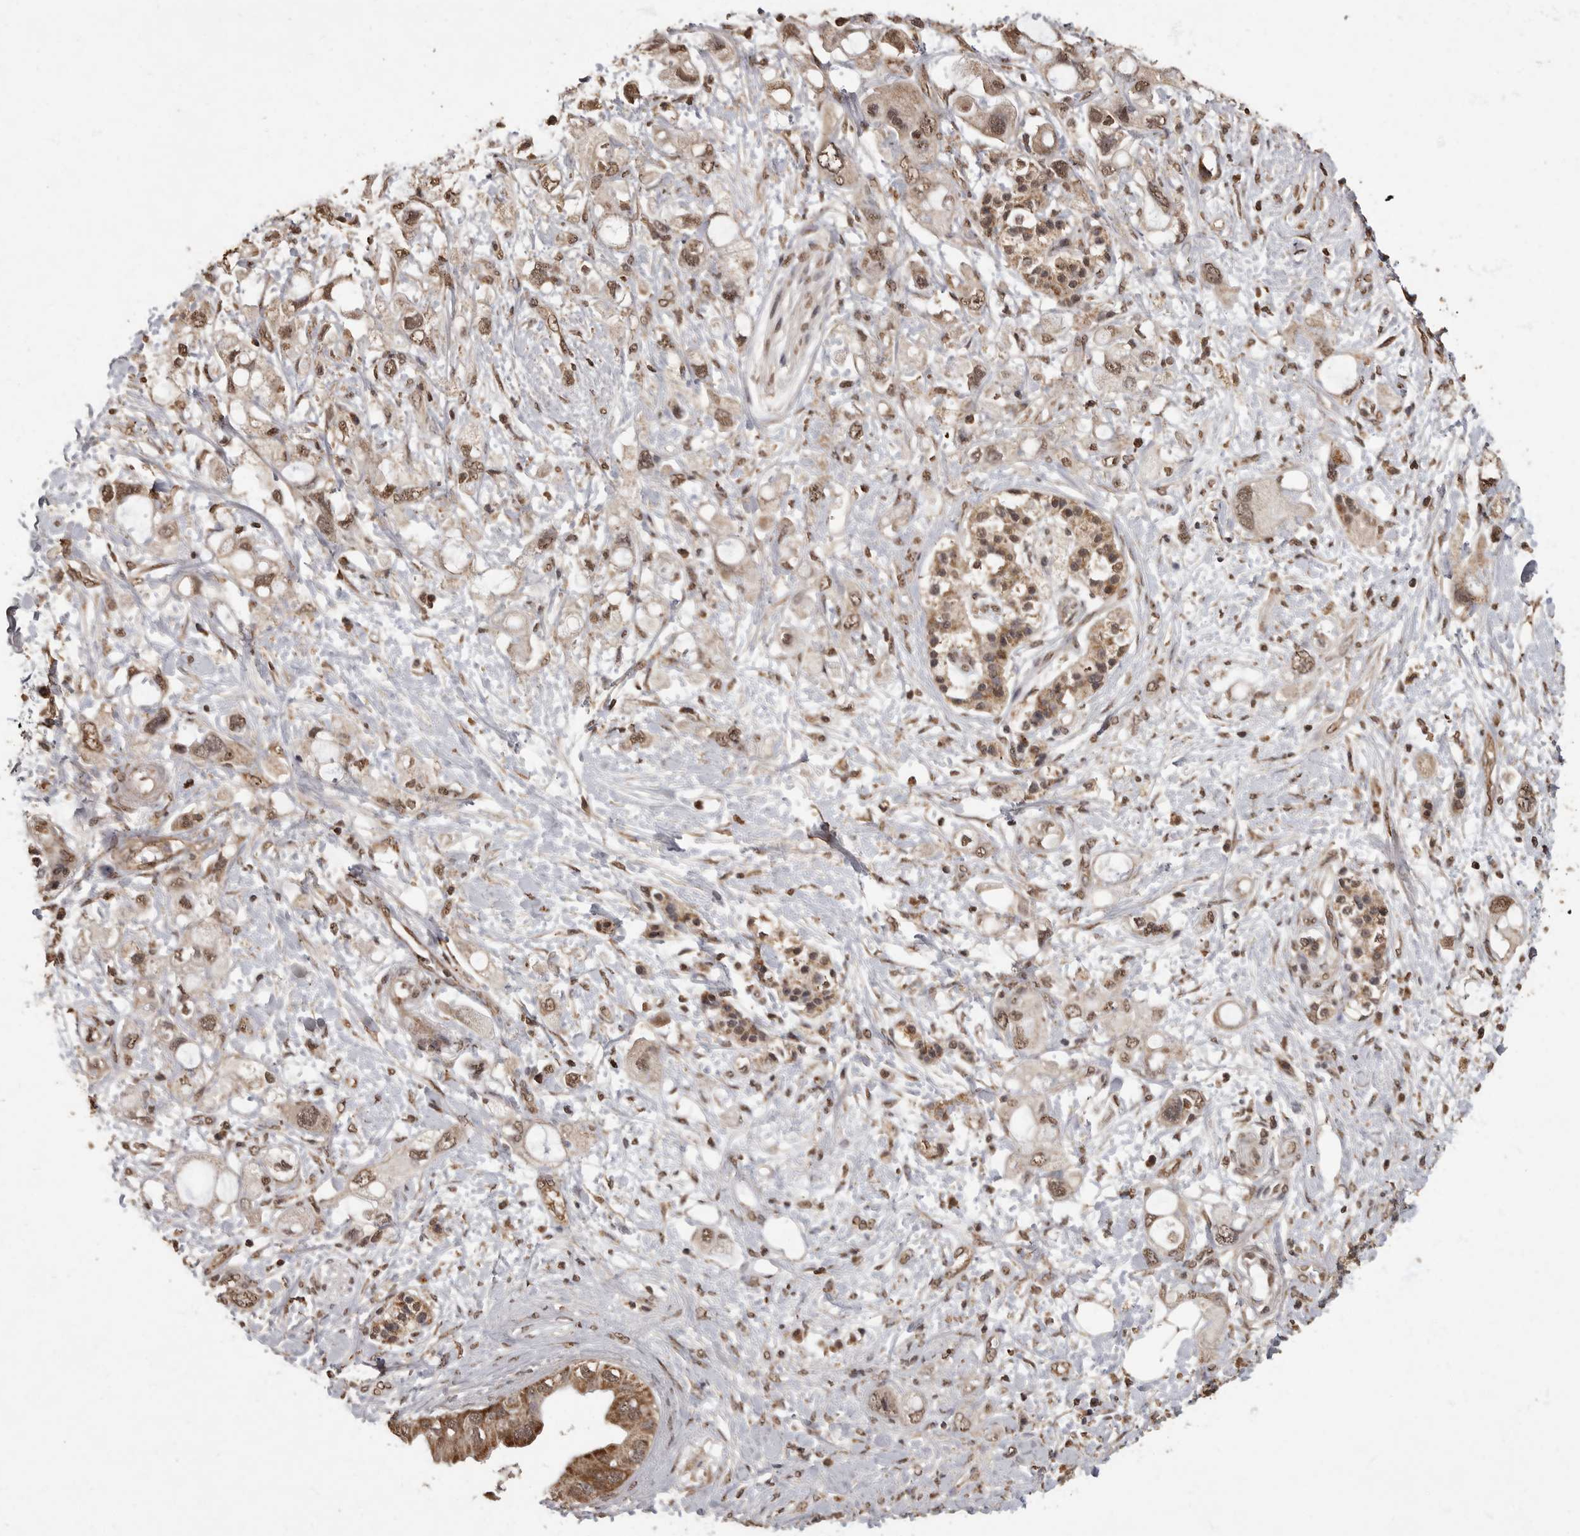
{"staining": {"intensity": "moderate", "quantity": ">75%", "location": "cytoplasmic/membranous,nuclear"}, "tissue": "pancreatic cancer", "cell_type": "Tumor cells", "image_type": "cancer", "snomed": [{"axis": "morphology", "description": "Adenocarcinoma, NOS"}, {"axis": "topography", "description": "Pancreas"}], "caption": "Pancreatic adenocarcinoma tissue reveals moderate cytoplasmic/membranous and nuclear positivity in about >75% of tumor cells, visualized by immunohistochemistry. (brown staining indicates protein expression, while blue staining denotes nuclei).", "gene": "MAFG", "patient": {"sex": "female", "age": 56}}